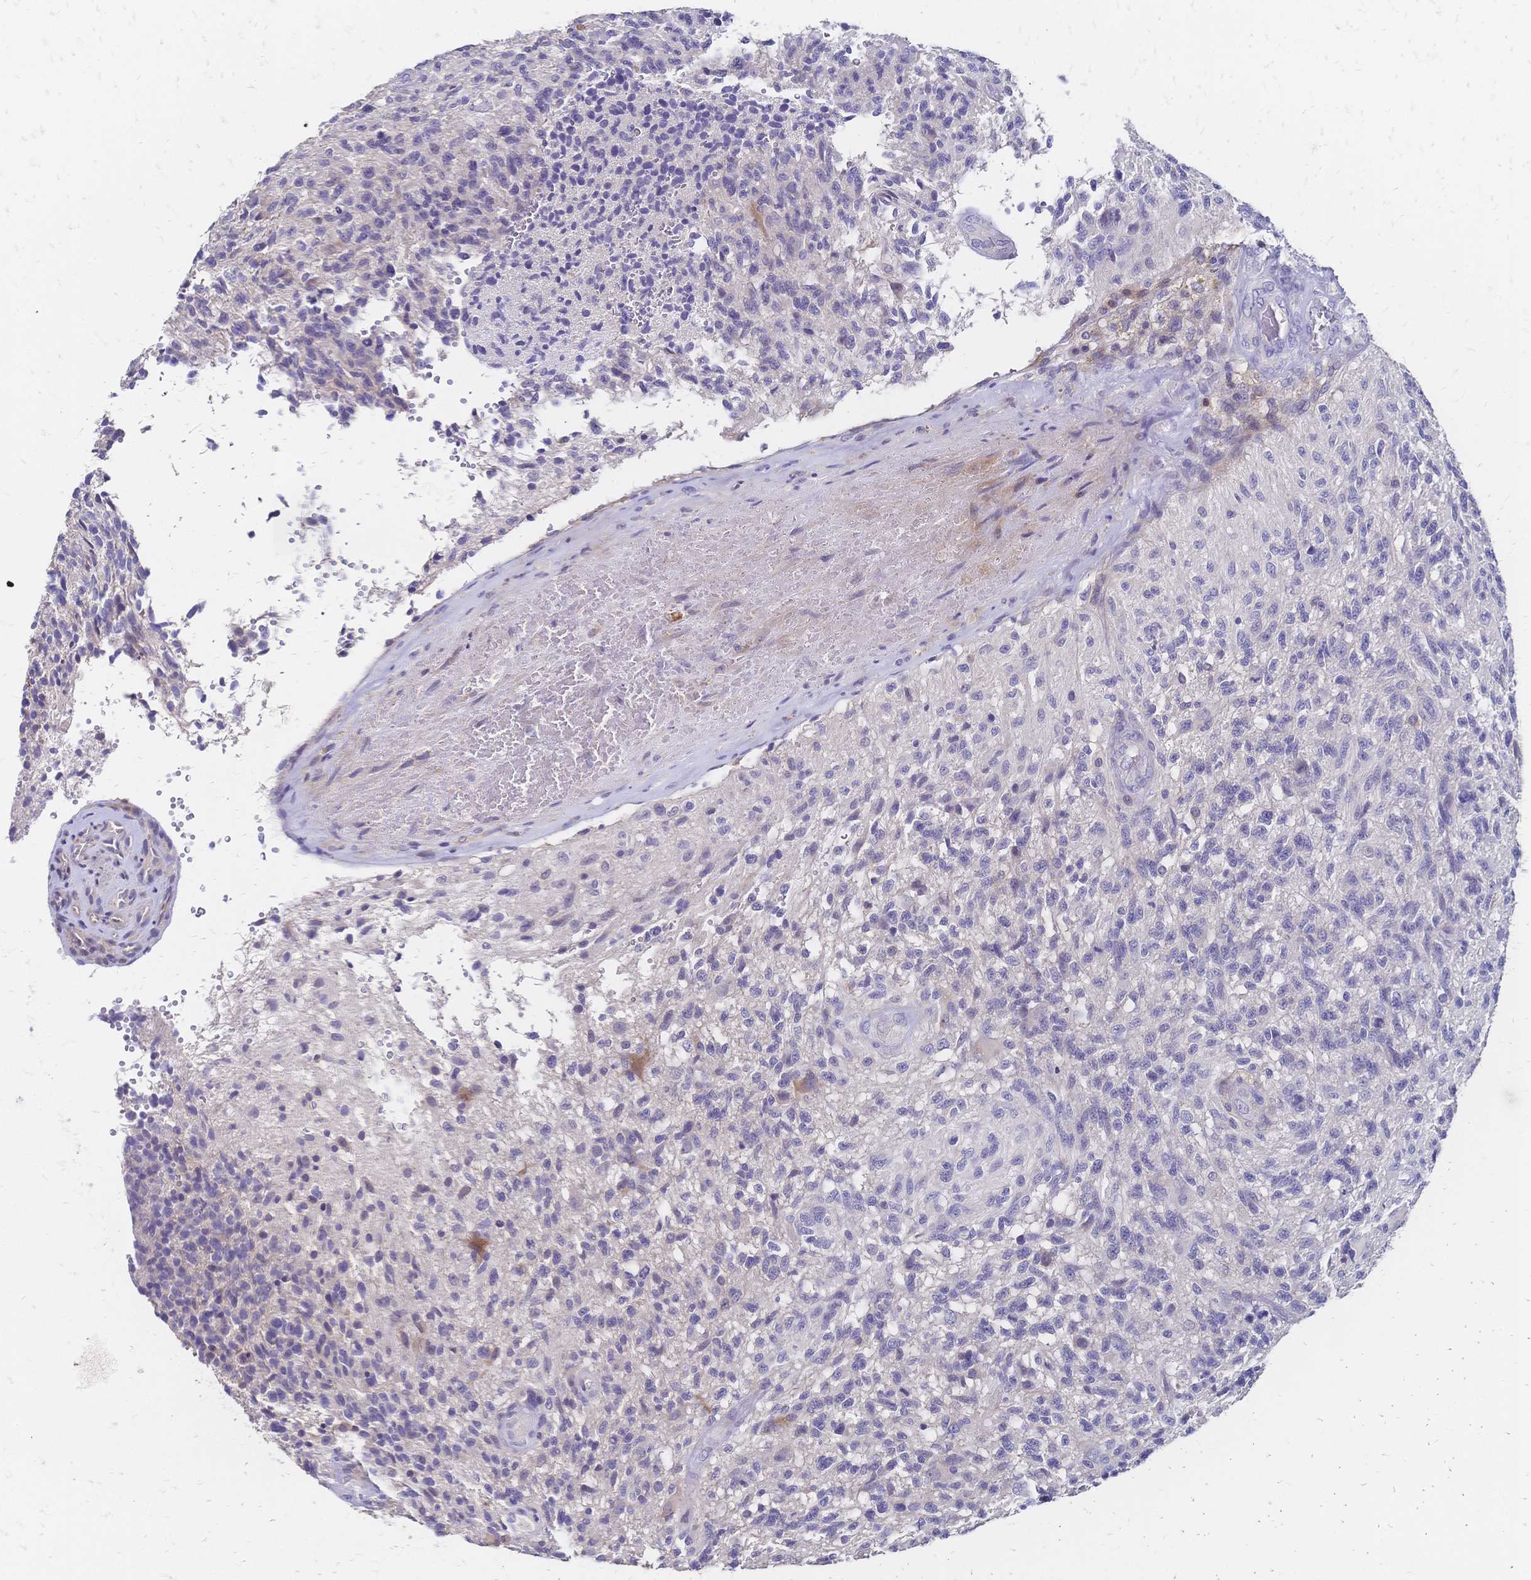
{"staining": {"intensity": "negative", "quantity": "none", "location": "none"}, "tissue": "glioma", "cell_type": "Tumor cells", "image_type": "cancer", "snomed": [{"axis": "morphology", "description": "Glioma, malignant, High grade"}, {"axis": "topography", "description": "Brain"}], "caption": "The IHC micrograph has no significant expression in tumor cells of glioma tissue. (Brightfield microscopy of DAB IHC at high magnification).", "gene": "DTNB", "patient": {"sex": "male", "age": 56}}